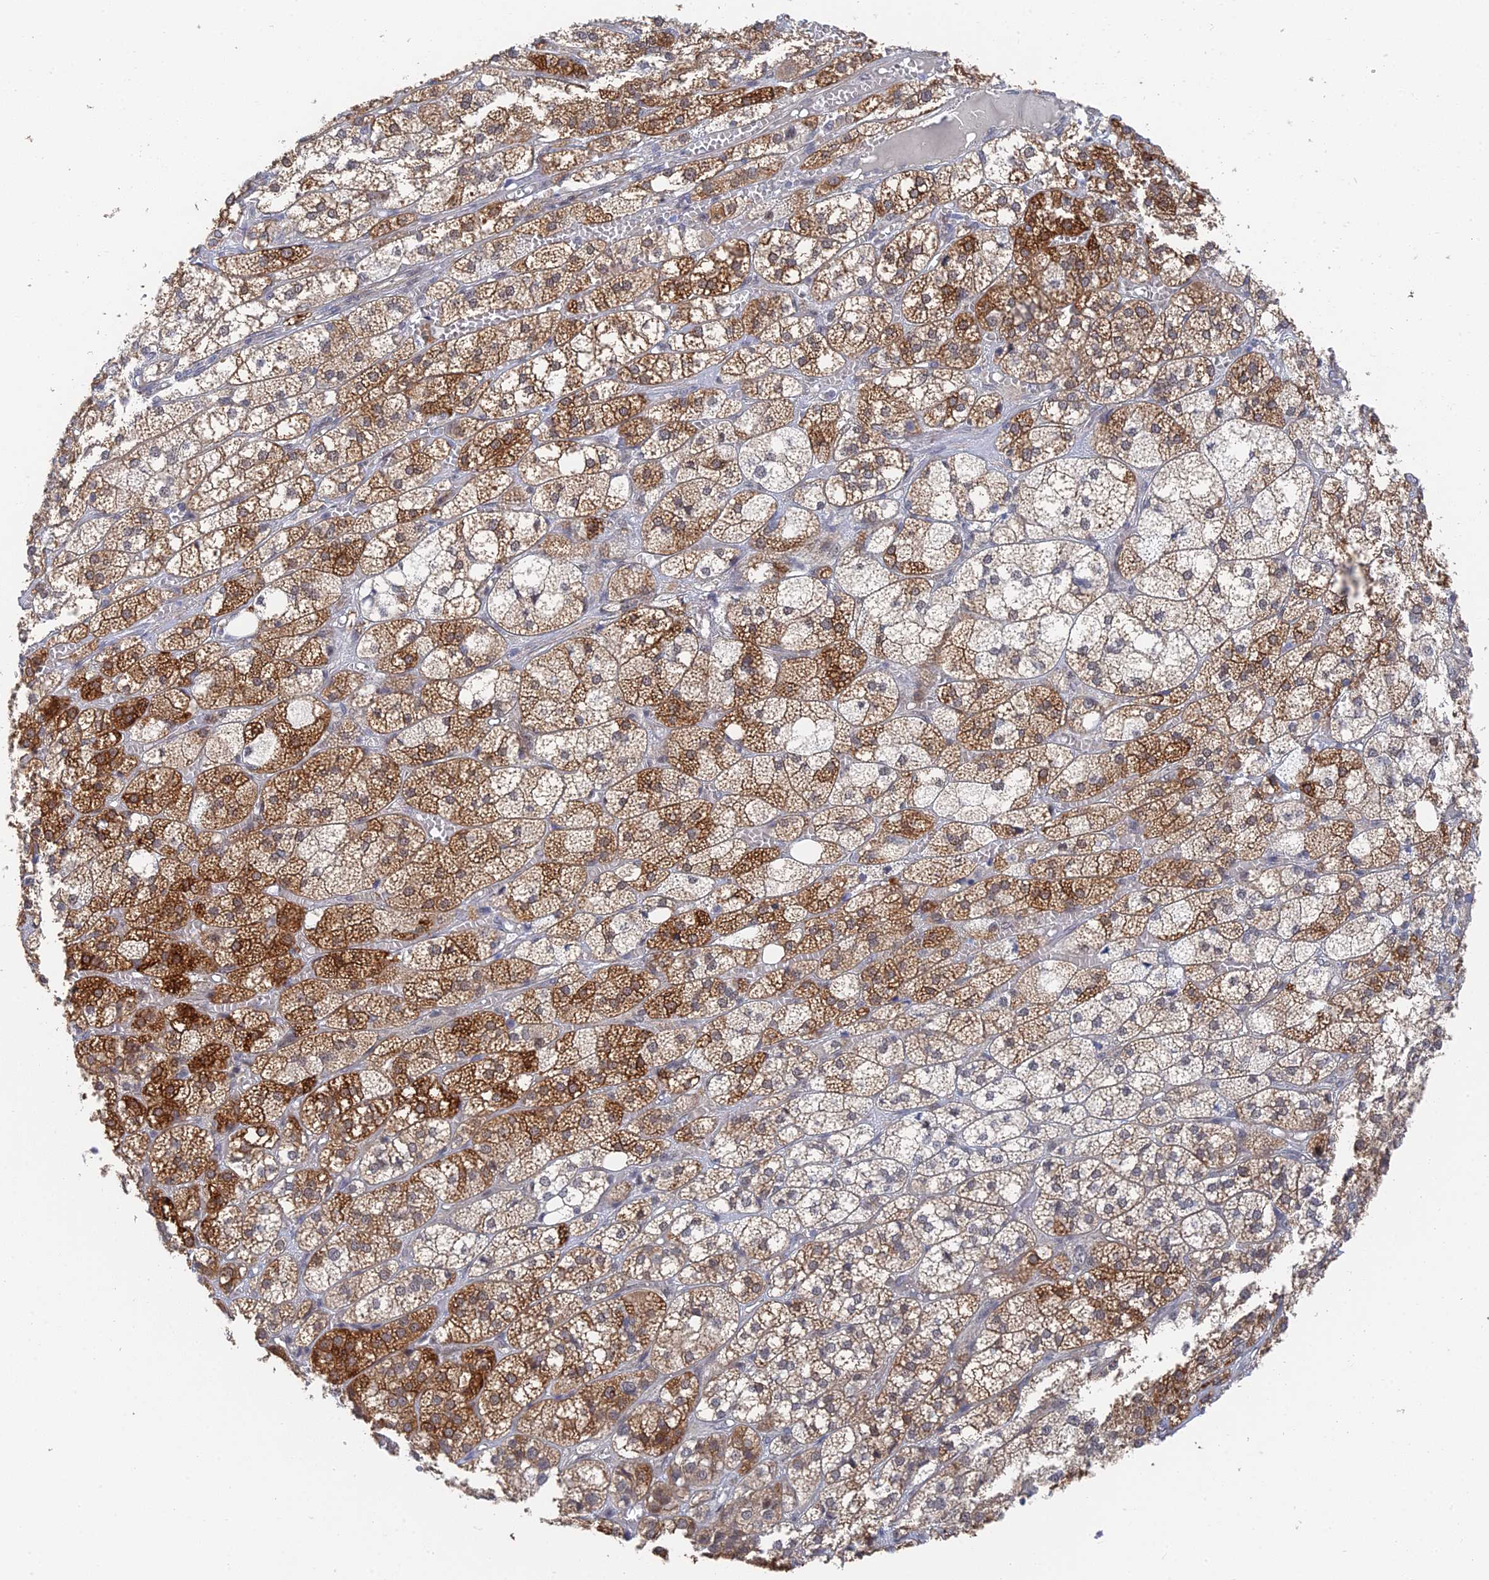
{"staining": {"intensity": "strong", "quantity": ">75%", "location": "cytoplasmic/membranous"}, "tissue": "adrenal gland", "cell_type": "Glandular cells", "image_type": "normal", "snomed": [{"axis": "morphology", "description": "Normal tissue, NOS"}, {"axis": "topography", "description": "Adrenal gland"}], "caption": "Protein positivity by IHC displays strong cytoplasmic/membranous staining in about >75% of glandular cells in normal adrenal gland.", "gene": "CFAP92", "patient": {"sex": "female", "age": 61}}